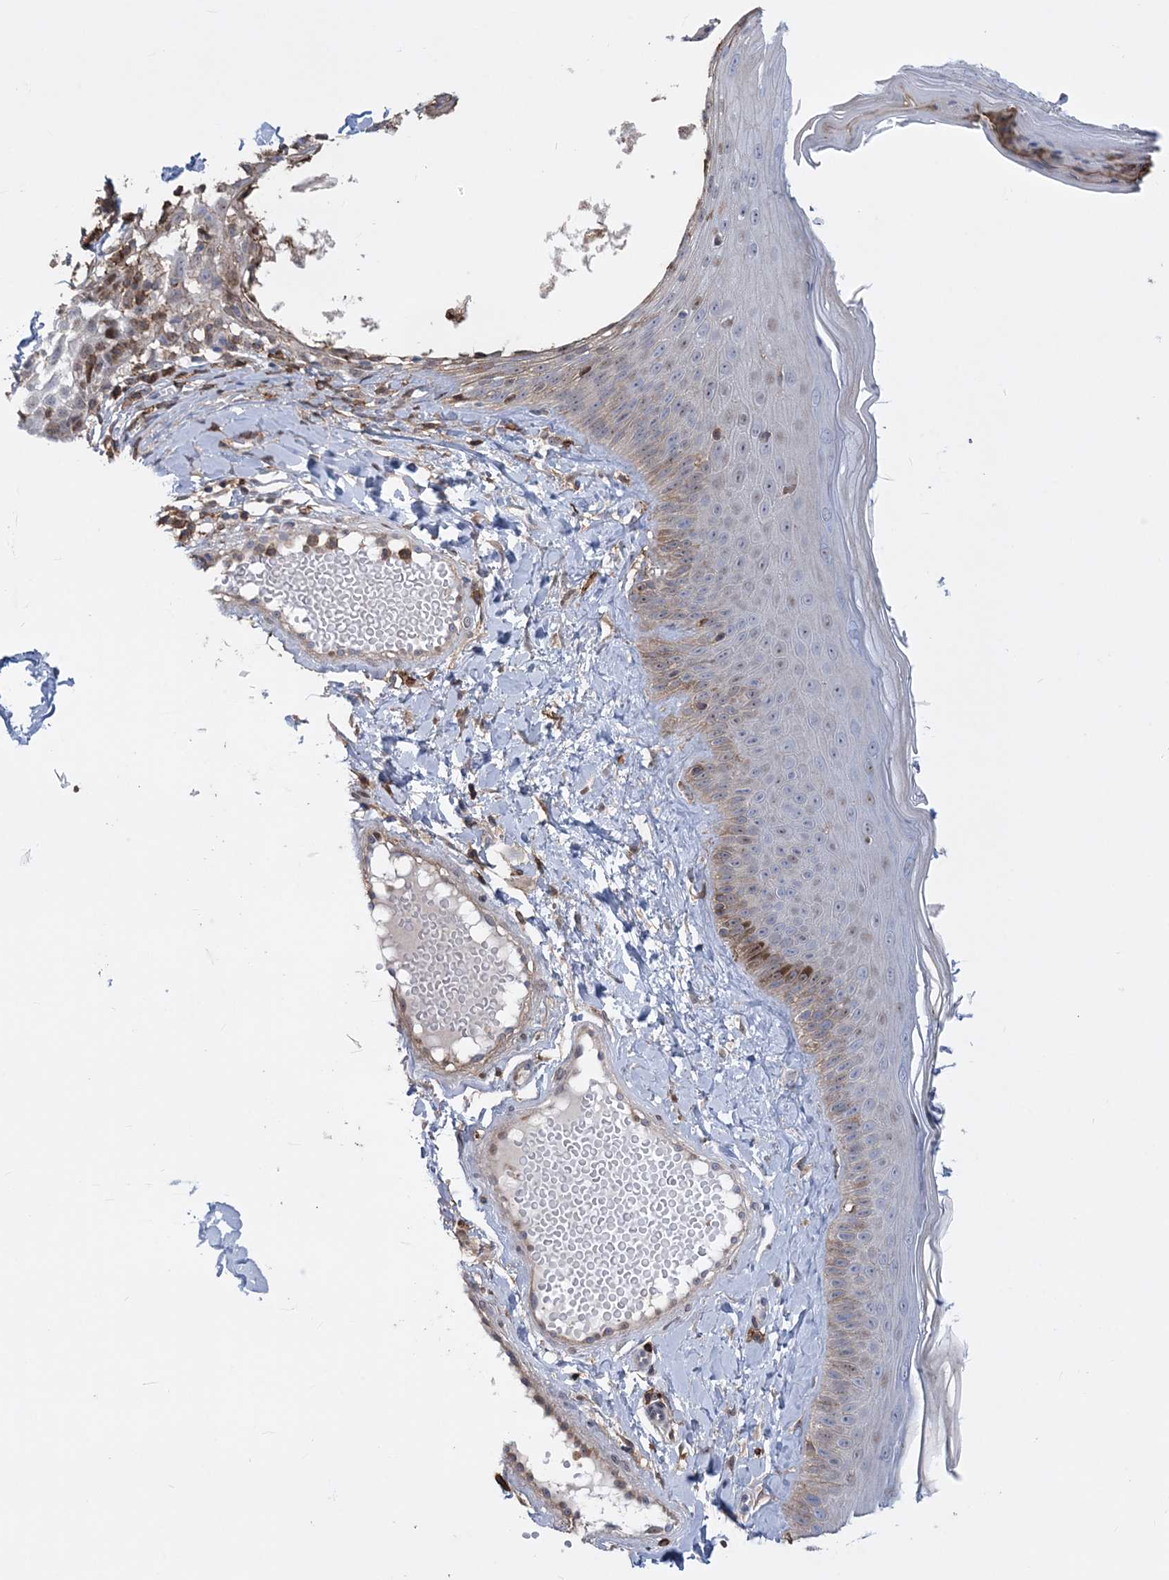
{"staining": {"intensity": "moderate", "quantity": ">75%", "location": "cytoplasmic/membranous,nuclear"}, "tissue": "skin", "cell_type": "Fibroblasts", "image_type": "normal", "snomed": [{"axis": "morphology", "description": "Normal tissue, NOS"}, {"axis": "topography", "description": "Skin"}], "caption": "DAB (3,3'-diaminobenzidine) immunohistochemical staining of unremarkable skin reveals moderate cytoplasmic/membranous,nuclear protein staining in approximately >75% of fibroblasts.", "gene": "RNPEPL1", "patient": {"sex": "male", "age": 52}}